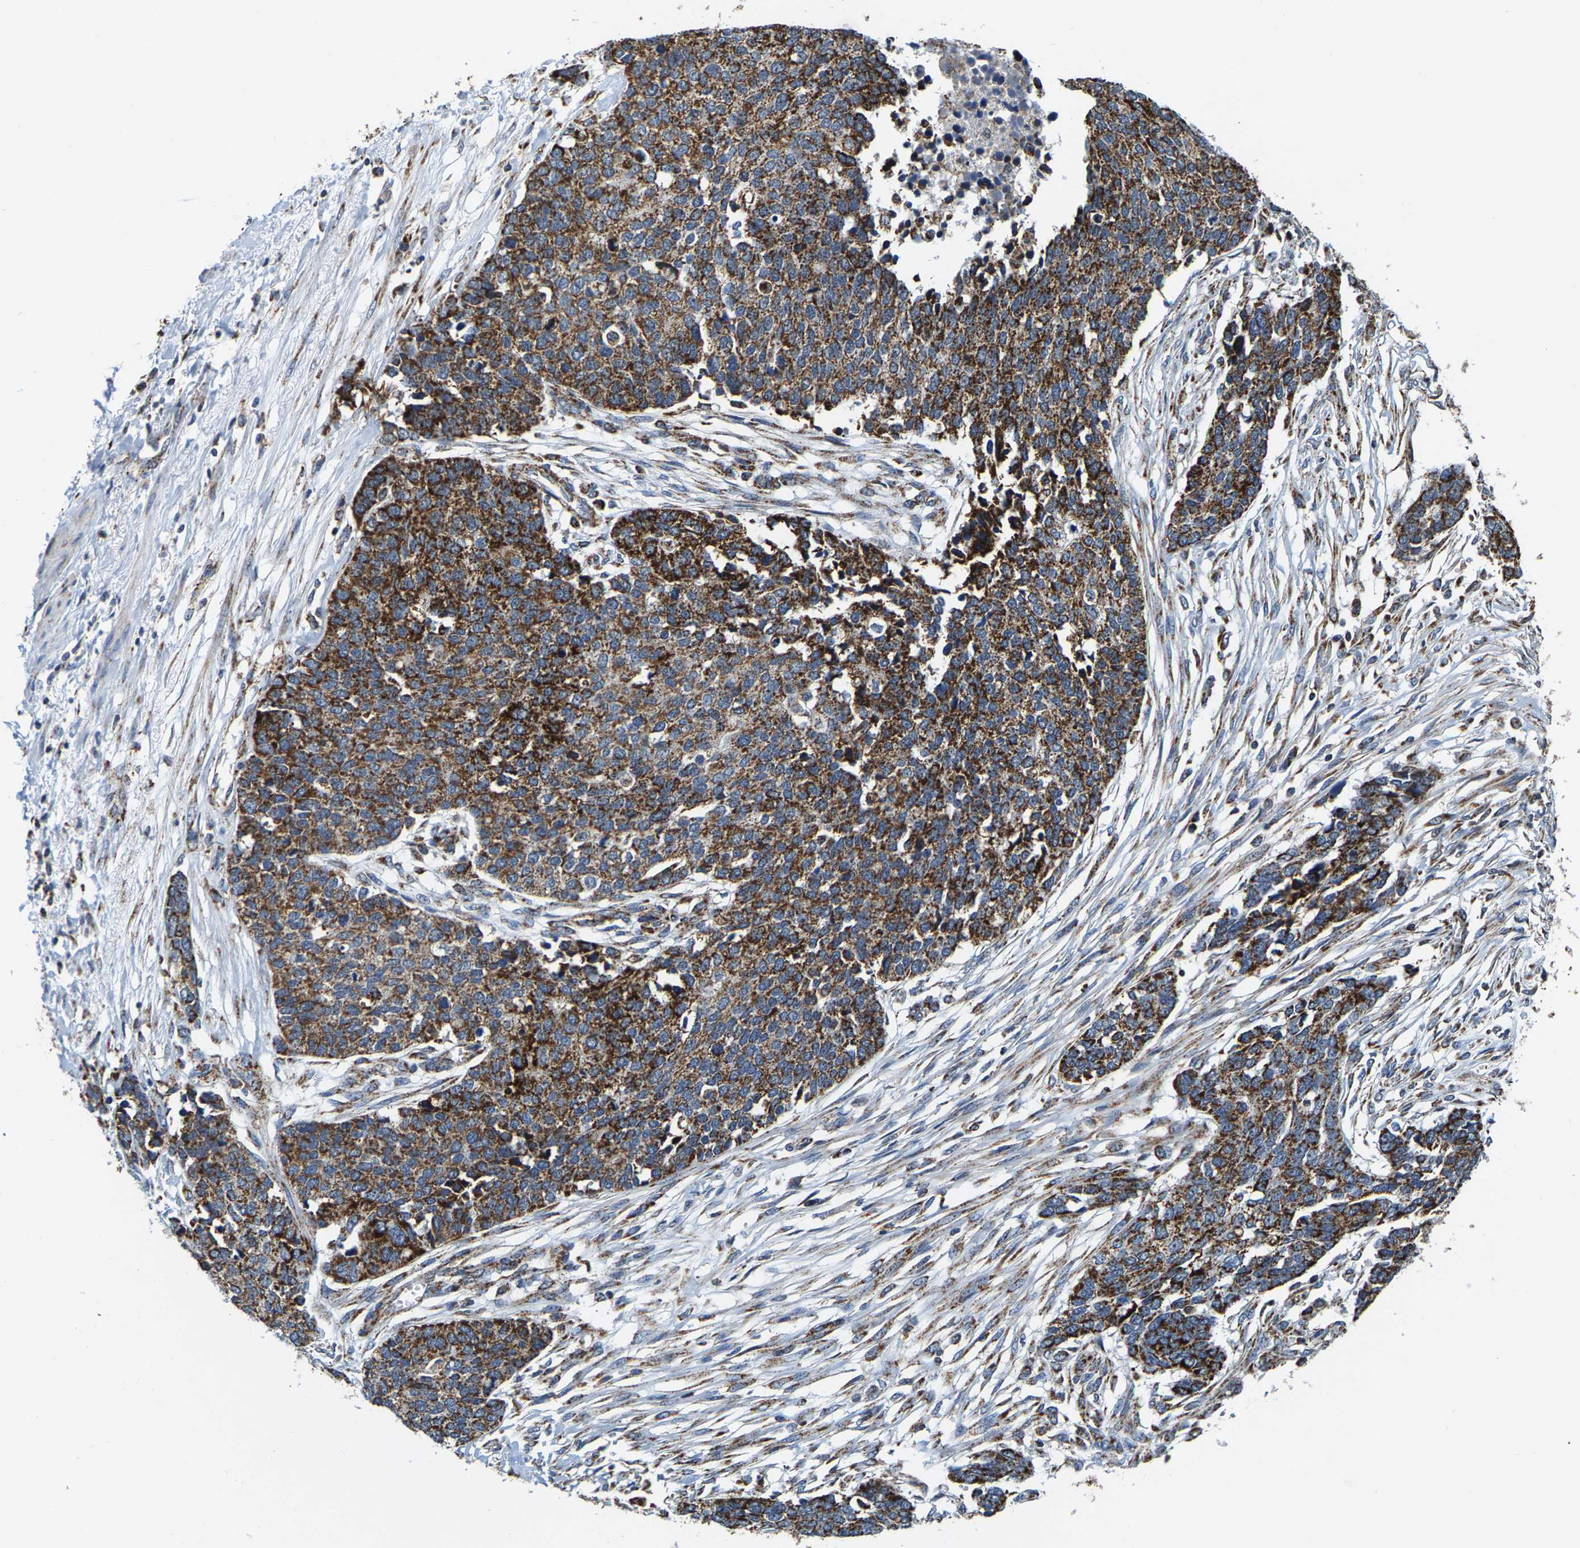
{"staining": {"intensity": "strong", "quantity": ">75%", "location": "cytoplasmic/membranous"}, "tissue": "ovarian cancer", "cell_type": "Tumor cells", "image_type": "cancer", "snomed": [{"axis": "morphology", "description": "Cystadenocarcinoma, serous, NOS"}, {"axis": "topography", "description": "Ovary"}], "caption": "About >75% of tumor cells in ovarian cancer (serous cystadenocarcinoma) display strong cytoplasmic/membranous protein expression as visualized by brown immunohistochemical staining.", "gene": "SHMT2", "patient": {"sex": "female", "age": 44}}